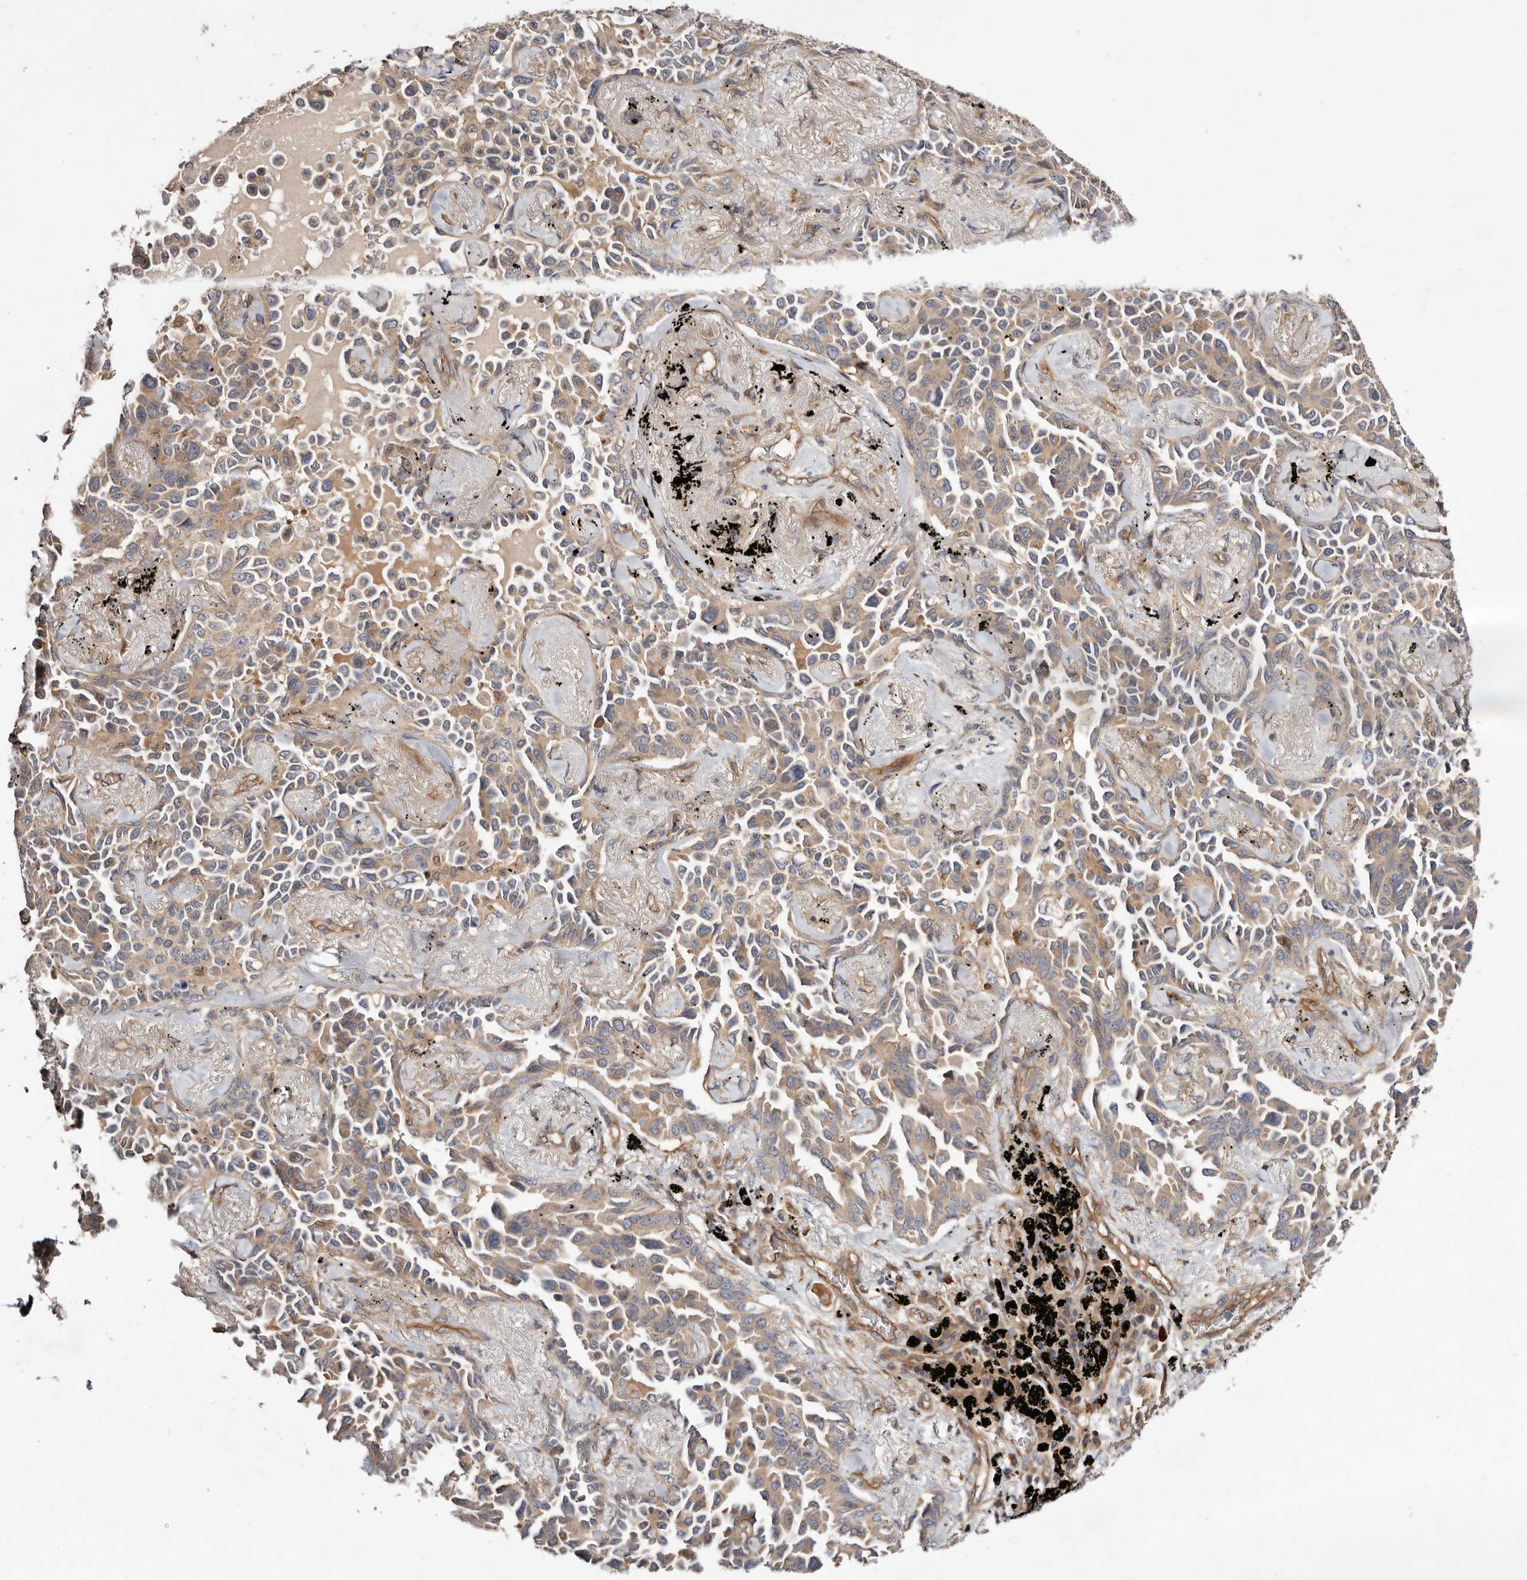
{"staining": {"intensity": "weak", "quantity": ">75%", "location": "cytoplasmic/membranous"}, "tissue": "lung cancer", "cell_type": "Tumor cells", "image_type": "cancer", "snomed": [{"axis": "morphology", "description": "Adenocarcinoma, NOS"}, {"axis": "topography", "description": "Lung"}], "caption": "This histopathology image displays immunohistochemistry (IHC) staining of human adenocarcinoma (lung), with low weak cytoplasmic/membranous positivity in approximately >75% of tumor cells.", "gene": "MACF1", "patient": {"sex": "female", "age": 67}}